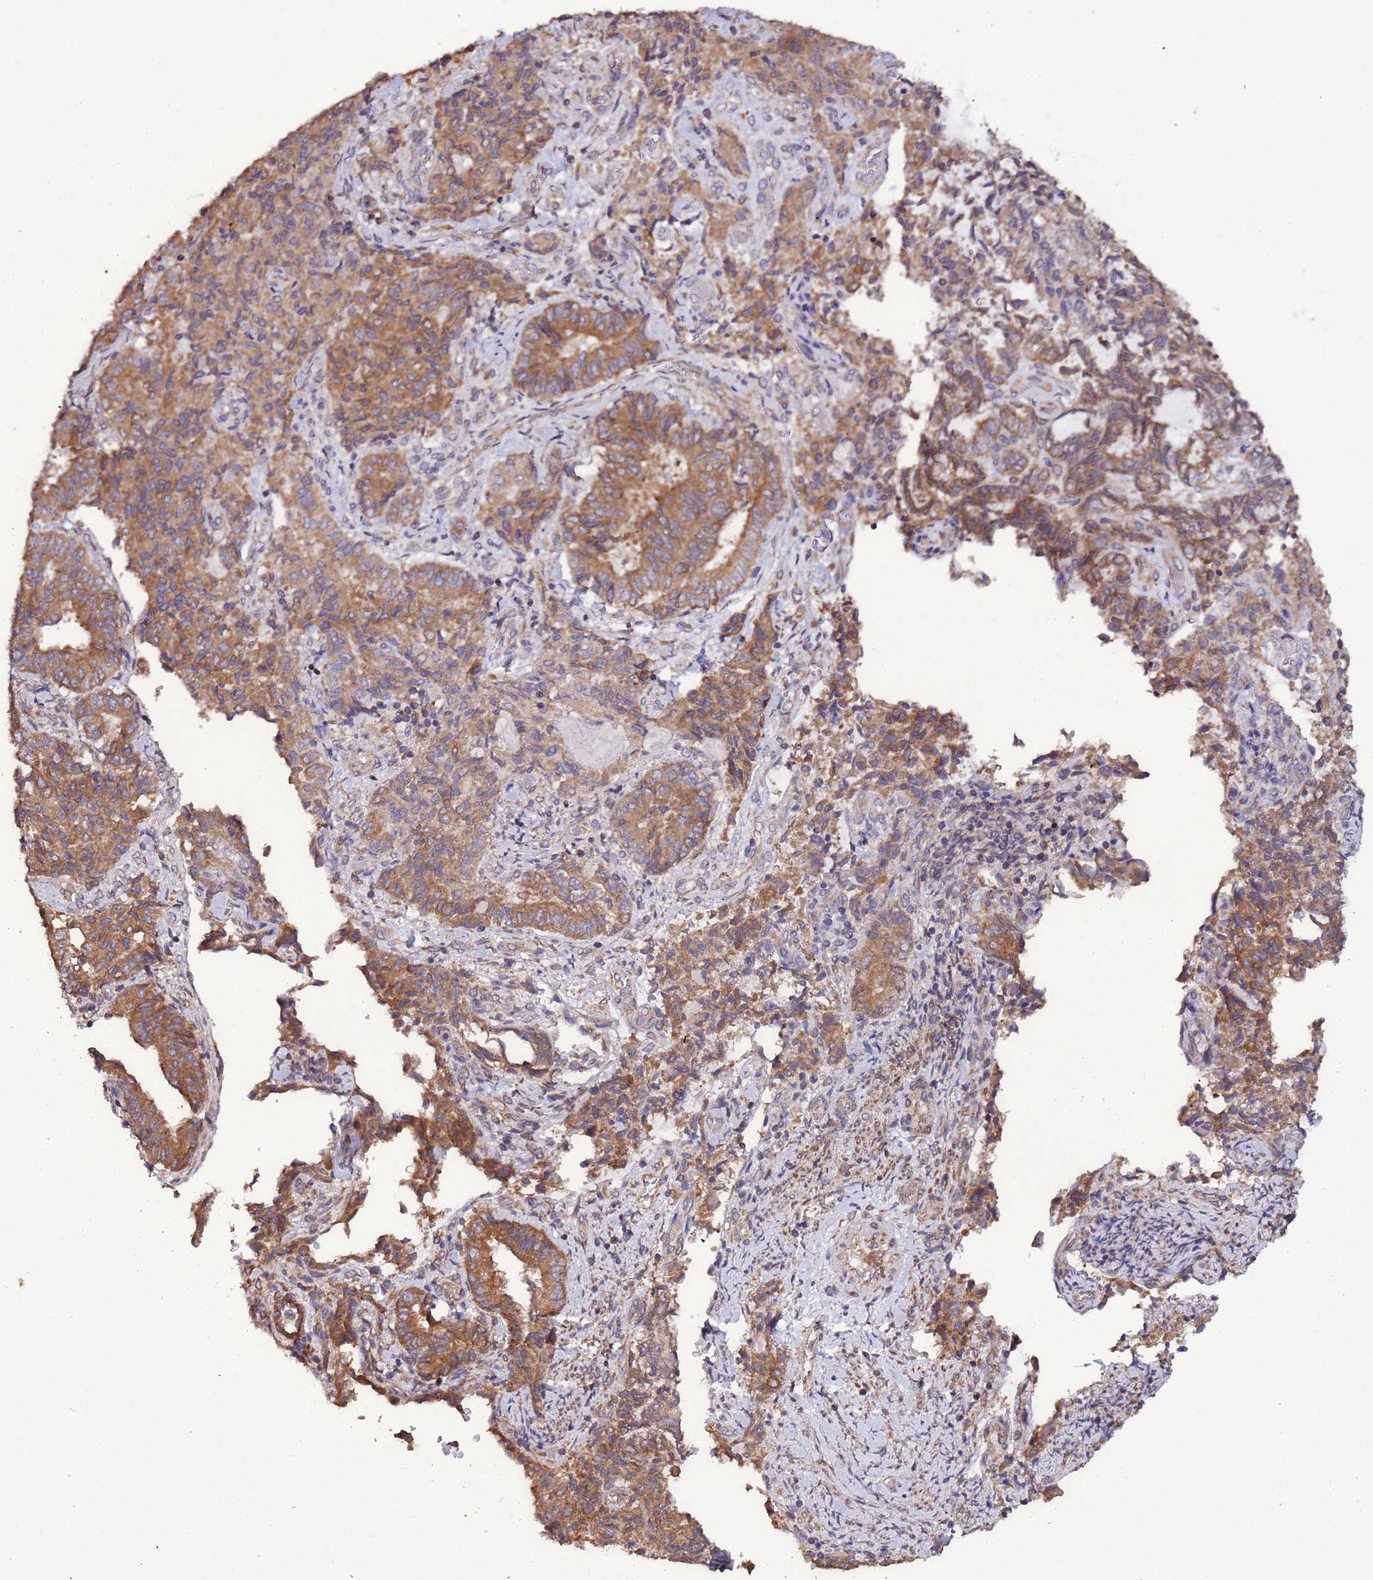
{"staining": {"intensity": "moderate", "quantity": ">75%", "location": "cytoplasmic/membranous"}, "tissue": "endometrial cancer", "cell_type": "Tumor cells", "image_type": "cancer", "snomed": [{"axis": "morphology", "description": "Adenocarcinoma, NOS"}, {"axis": "topography", "description": "Endometrium"}], "caption": "Moderate cytoplasmic/membranous protein expression is appreciated in about >75% of tumor cells in endometrial cancer (adenocarcinoma). The staining is performed using DAB brown chromogen to label protein expression. The nuclei are counter-stained blue using hematoxylin.", "gene": "SLC41A3", "patient": {"sex": "female", "age": 80}}